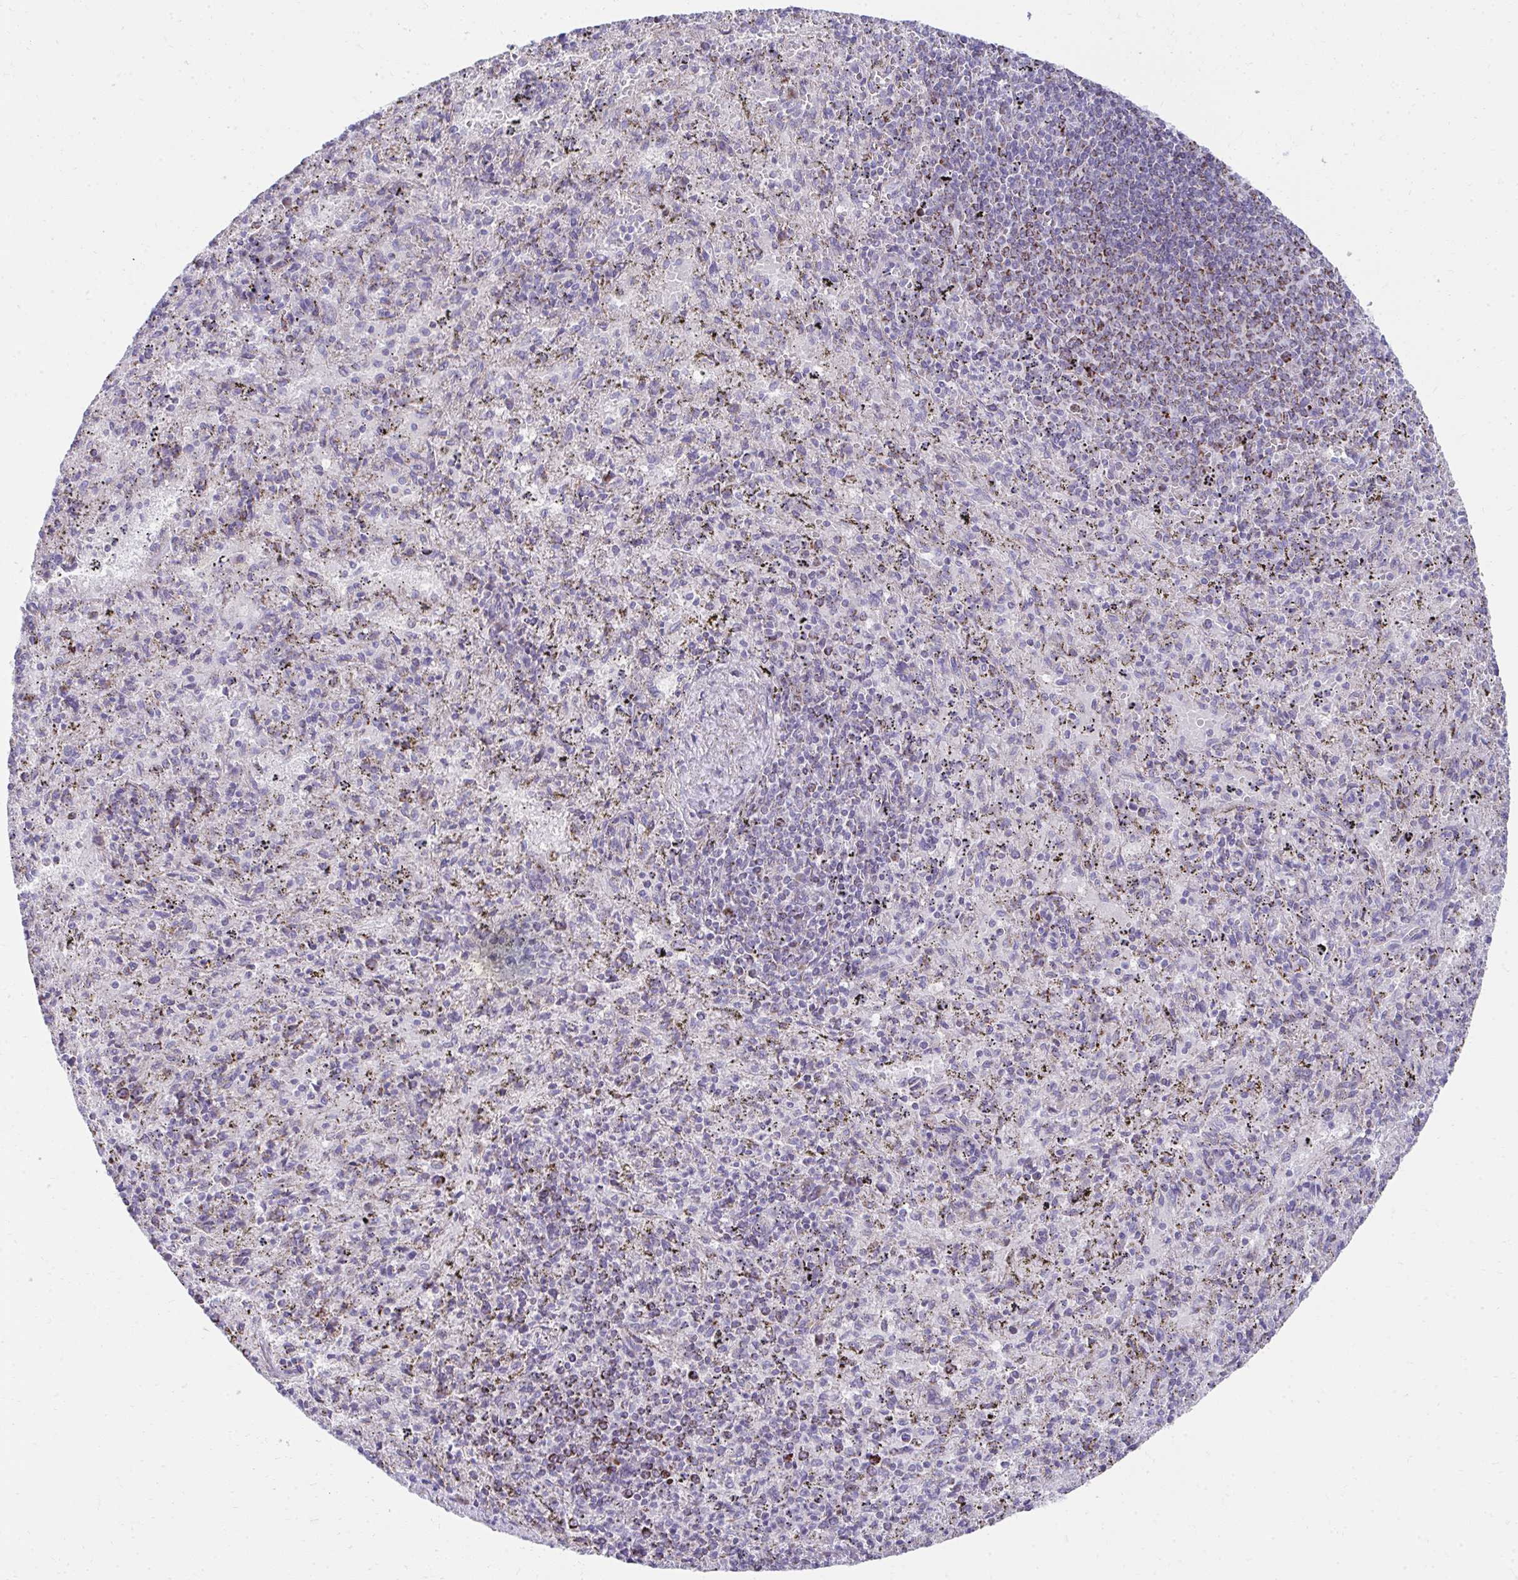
{"staining": {"intensity": "moderate", "quantity": "<25%", "location": "cytoplasmic/membranous"}, "tissue": "spleen", "cell_type": "Cells in red pulp", "image_type": "normal", "snomed": [{"axis": "morphology", "description": "Normal tissue, NOS"}, {"axis": "topography", "description": "Spleen"}], "caption": "A micrograph showing moderate cytoplasmic/membranous expression in about <25% of cells in red pulp in unremarkable spleen, as visualized by brown immunohistochemical staining.", "gene": "PRRG3", "patient": {"sex": "male", "age": 57}}